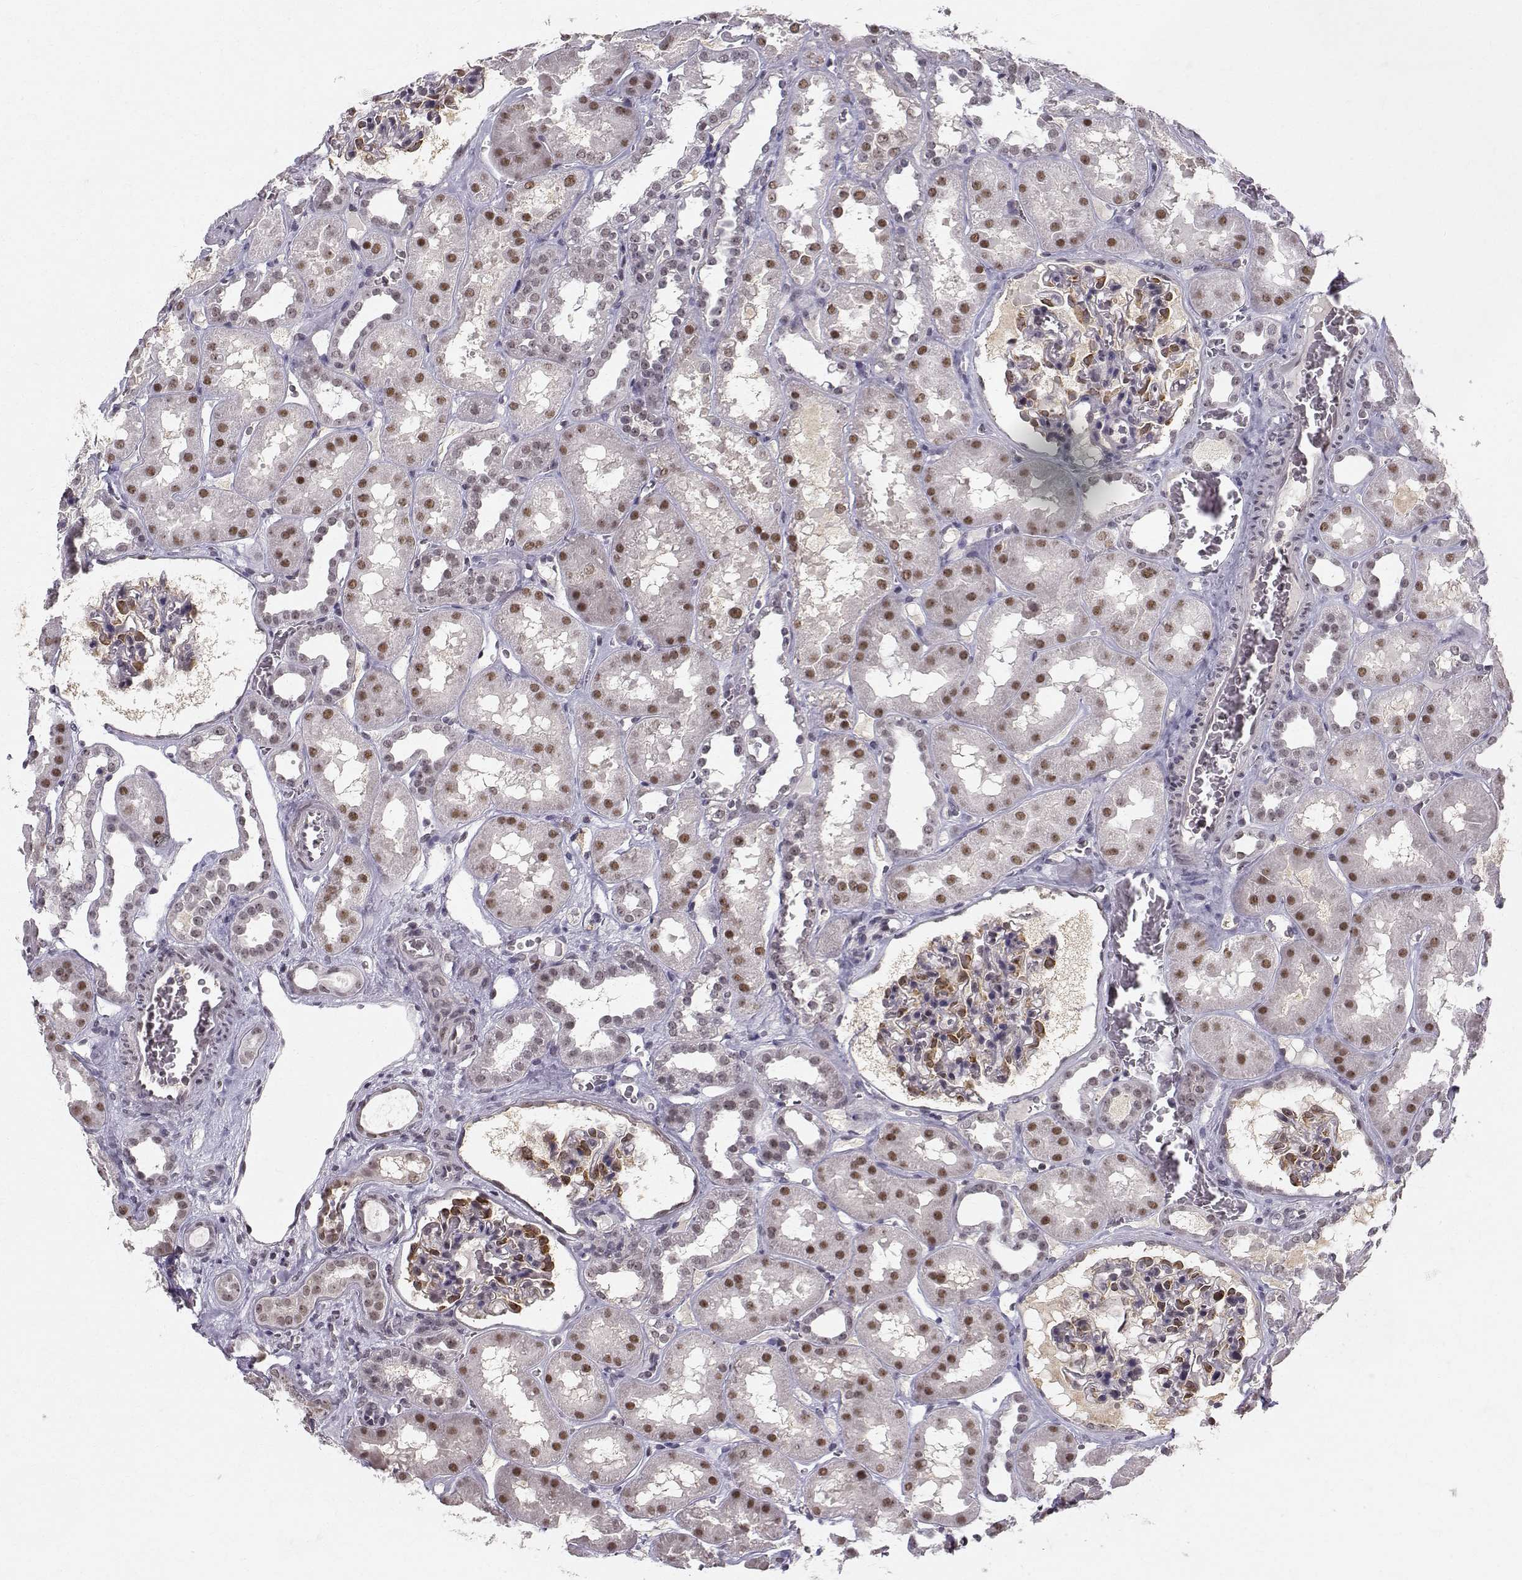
{"staining": {"intensity": "strong", "quantity": "<25%", "location": "nuclear"}, "tissue": "kidney", "cell_type": "Cells in glomeruli", "image_type": "normal", "snomed": [{"axis": "morphology", "description": "Normal tissue, NOS"}, {"axis": "topography", "description": "Kidney"}], "caption": "Benign kidney displays strong nuclear staining in about <25% of cells in glomeruli (brown staining indicates protein expression, while blue staining denotes nuclei)..", "gene": "RPP38", "patient": {"sex": "female", "age": 41}}